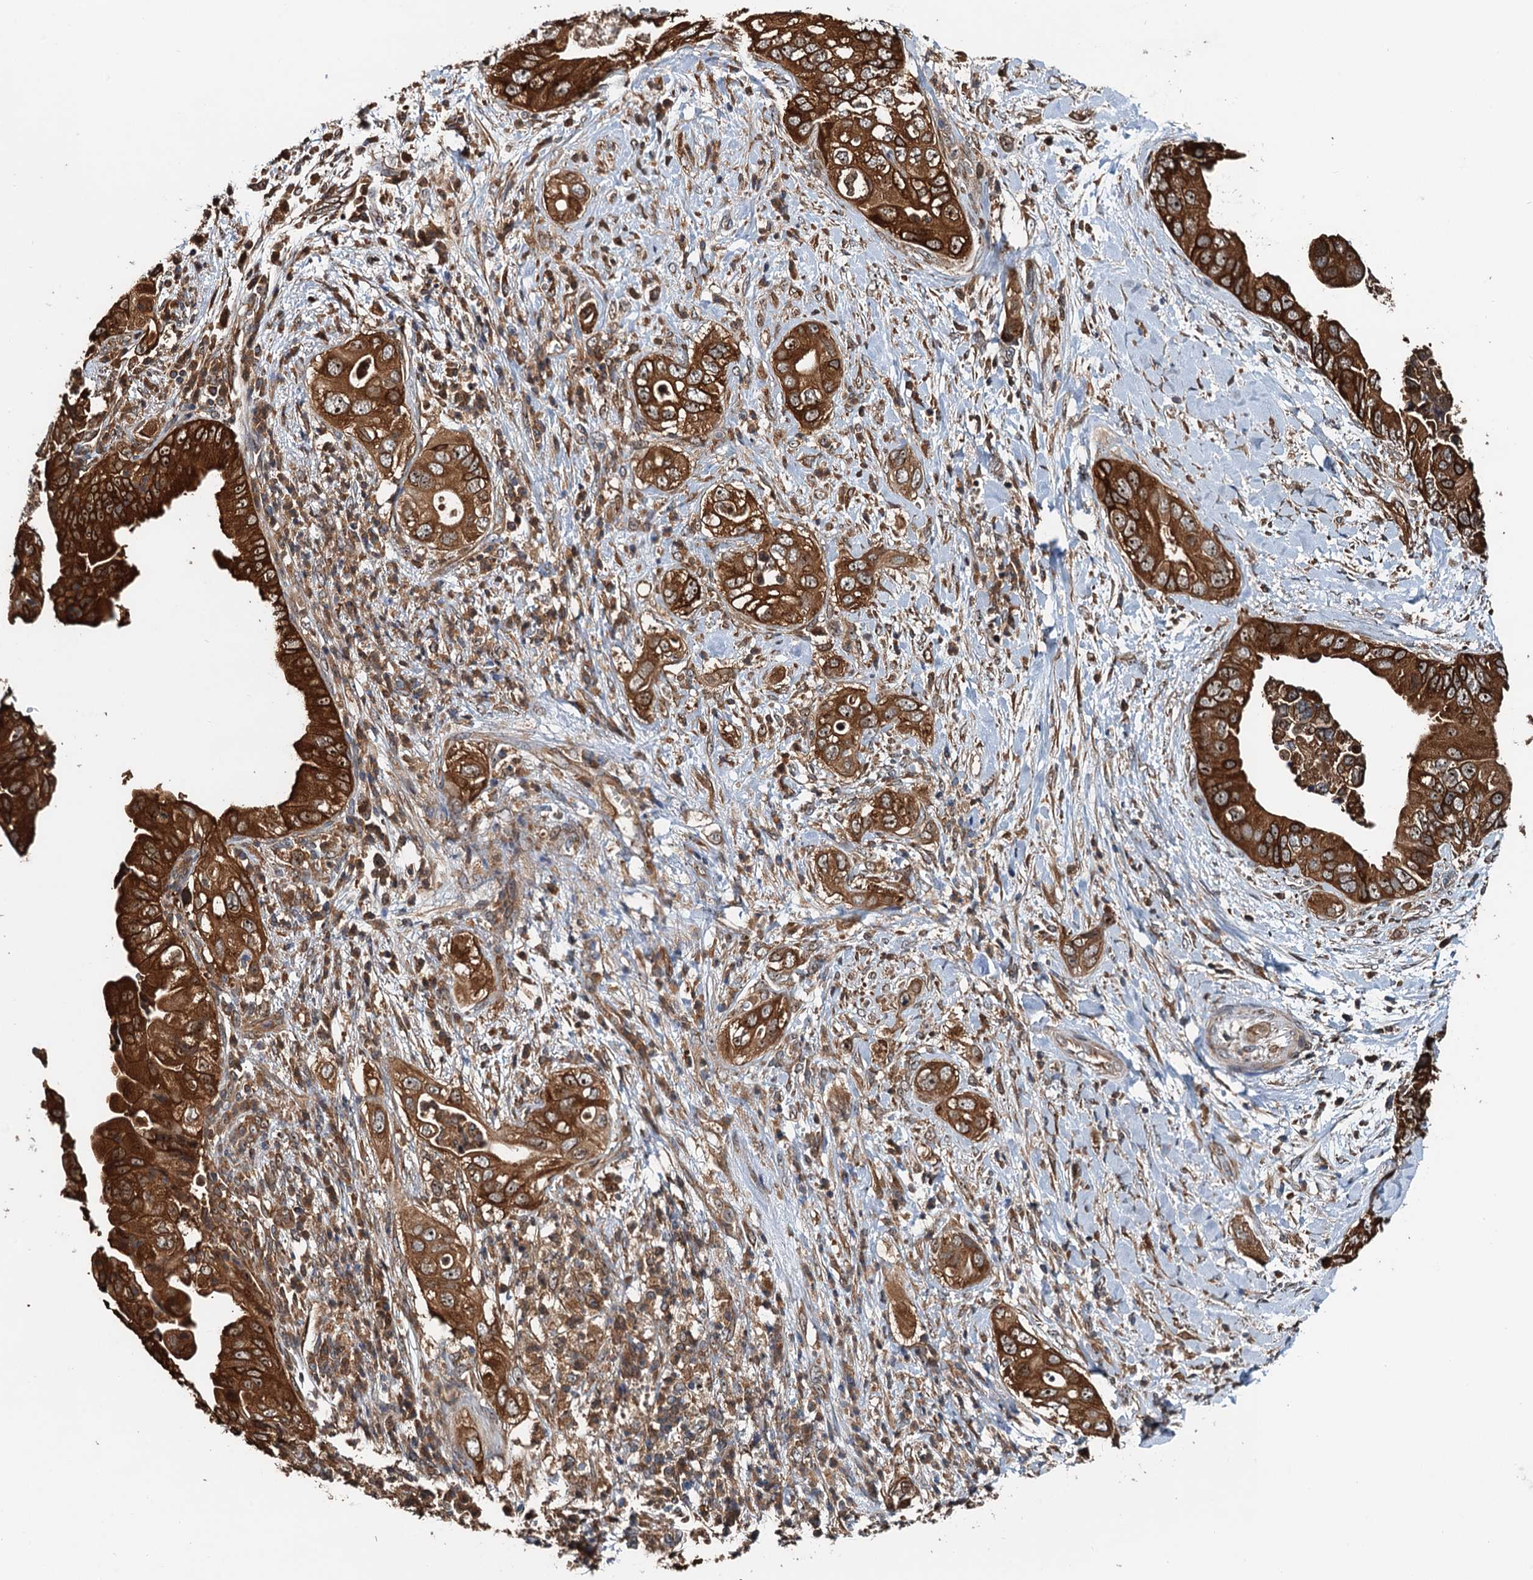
{"staining": {"intensity": "strong", "quantity": ">75%", "location": "cytoplasmic/membranous,nuclear"}, "tissue": "pancreatic cancer", "cell_type": "Tumor cells", "image_type": "cancer", "snomed": [{"axis": "morphology", "description": "Adenocarcinoma, NOS"}, {"axis": "topography", "description": "Pancreas"}], "caption": "High-magnification brightfield microscopy of pancreatic cancer stained with DAB (brown) and counterstained with hematoxylin (blue). tumor cells exhibit strong cytoplasmic/membranous and nuclear expression is appreciated in approximately>75% of cells.", "gene": "USP6NL", "patient": {"sex": "female", "age": 78}}